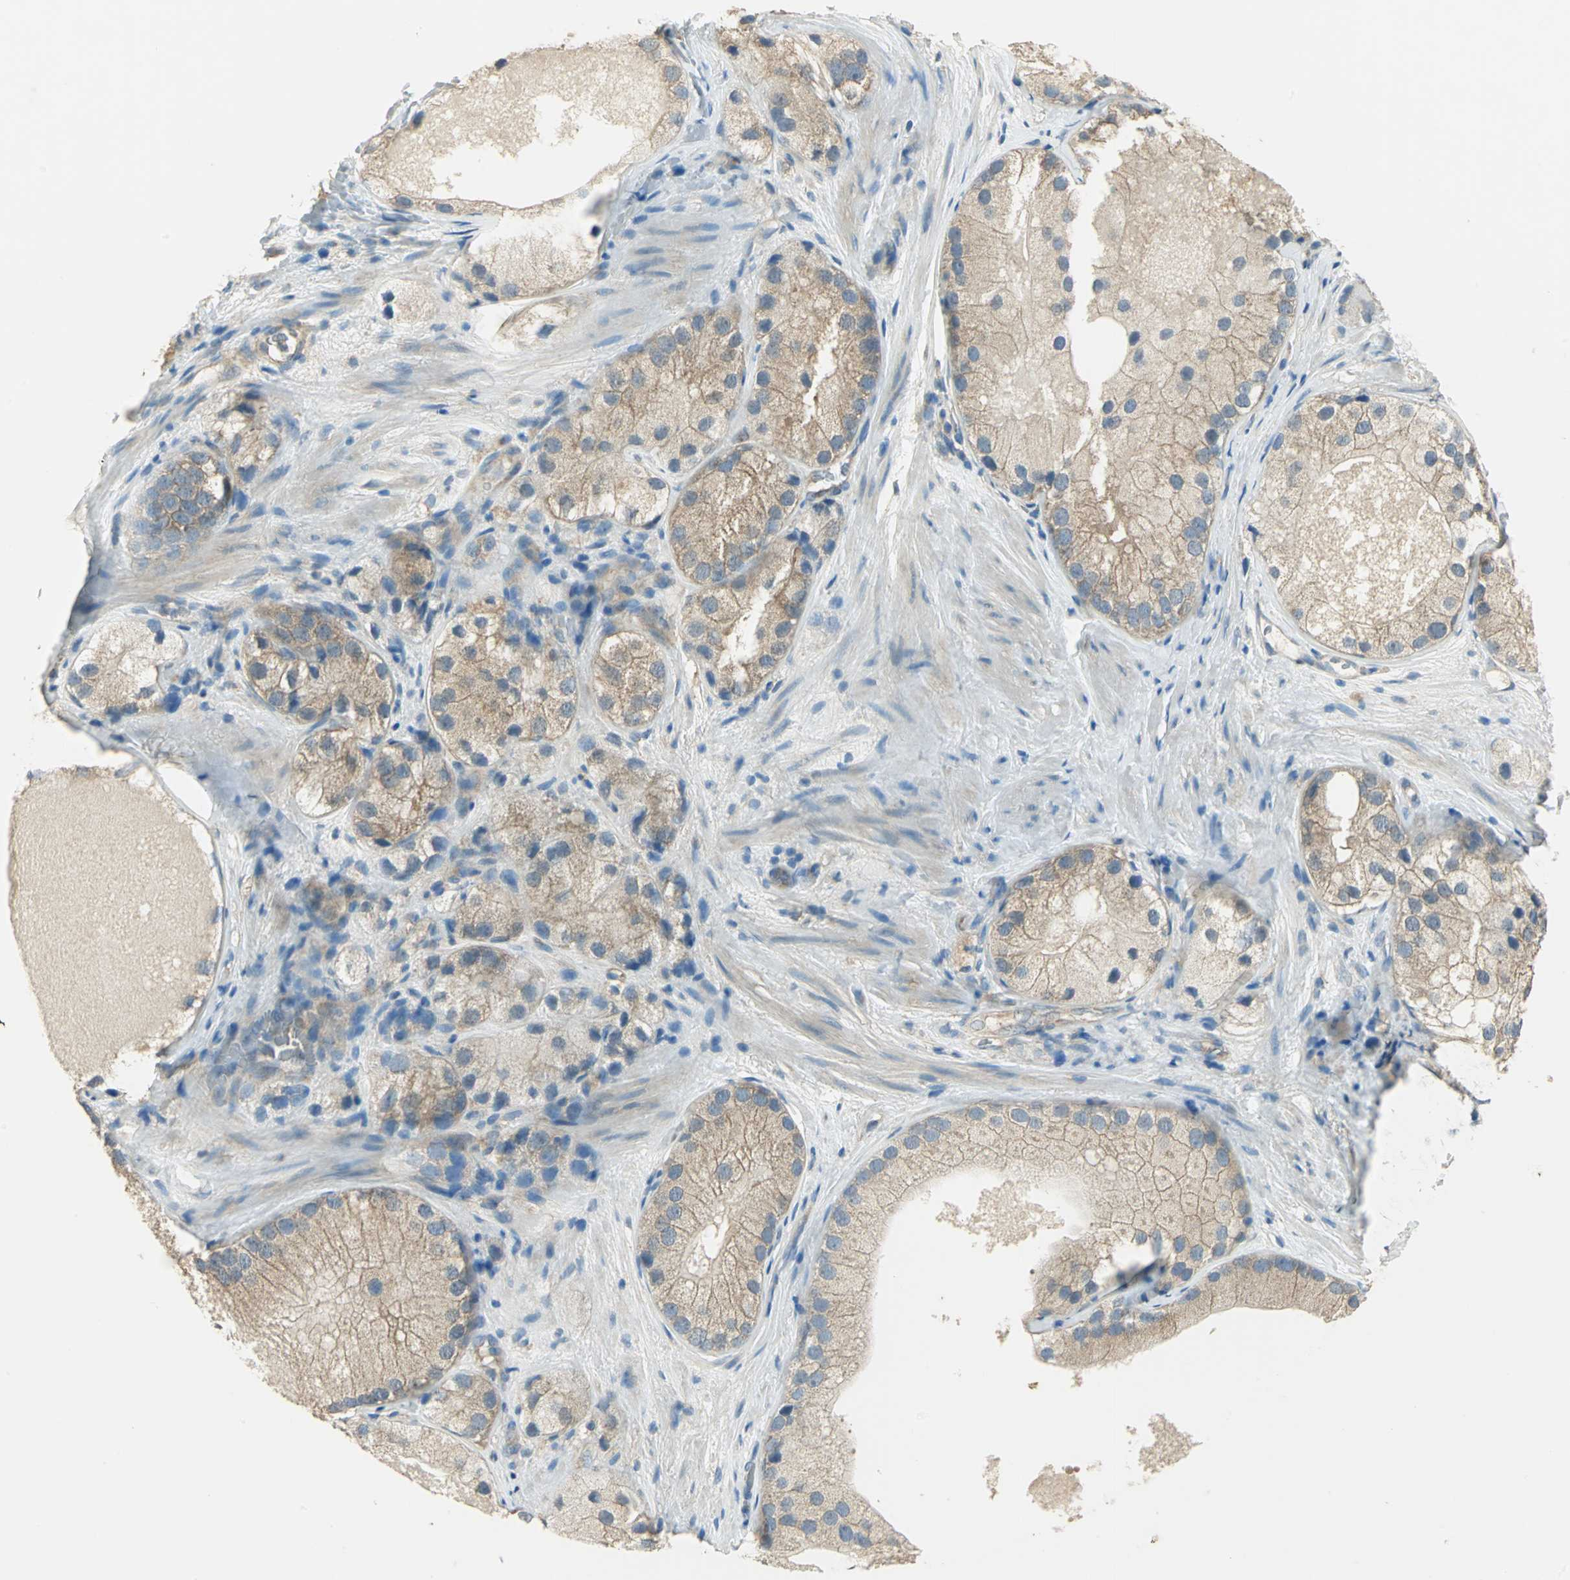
{"staining": {"intensity": "moderate", "quantity": ">75%", "location": "cytoplasmic/membranous"}, "tissue": "prostate cancer", "cell_type": "Tumor cells", "image_type": "cancer", "snomed": [{"axis": "morphology", "description": "Adenocarcinoma, Low grade"}, {"axis": "topography", "description": "Prostate"}], "caption": "Brown immunohistochemical staining in human low-grade adenocarcinoma (prostate) reveals moderate cytoplasmic/membranous positivity in about >75% of tumor cells.", "gene": "SHC2", "patient": {"sex": "male", "age": 69}}